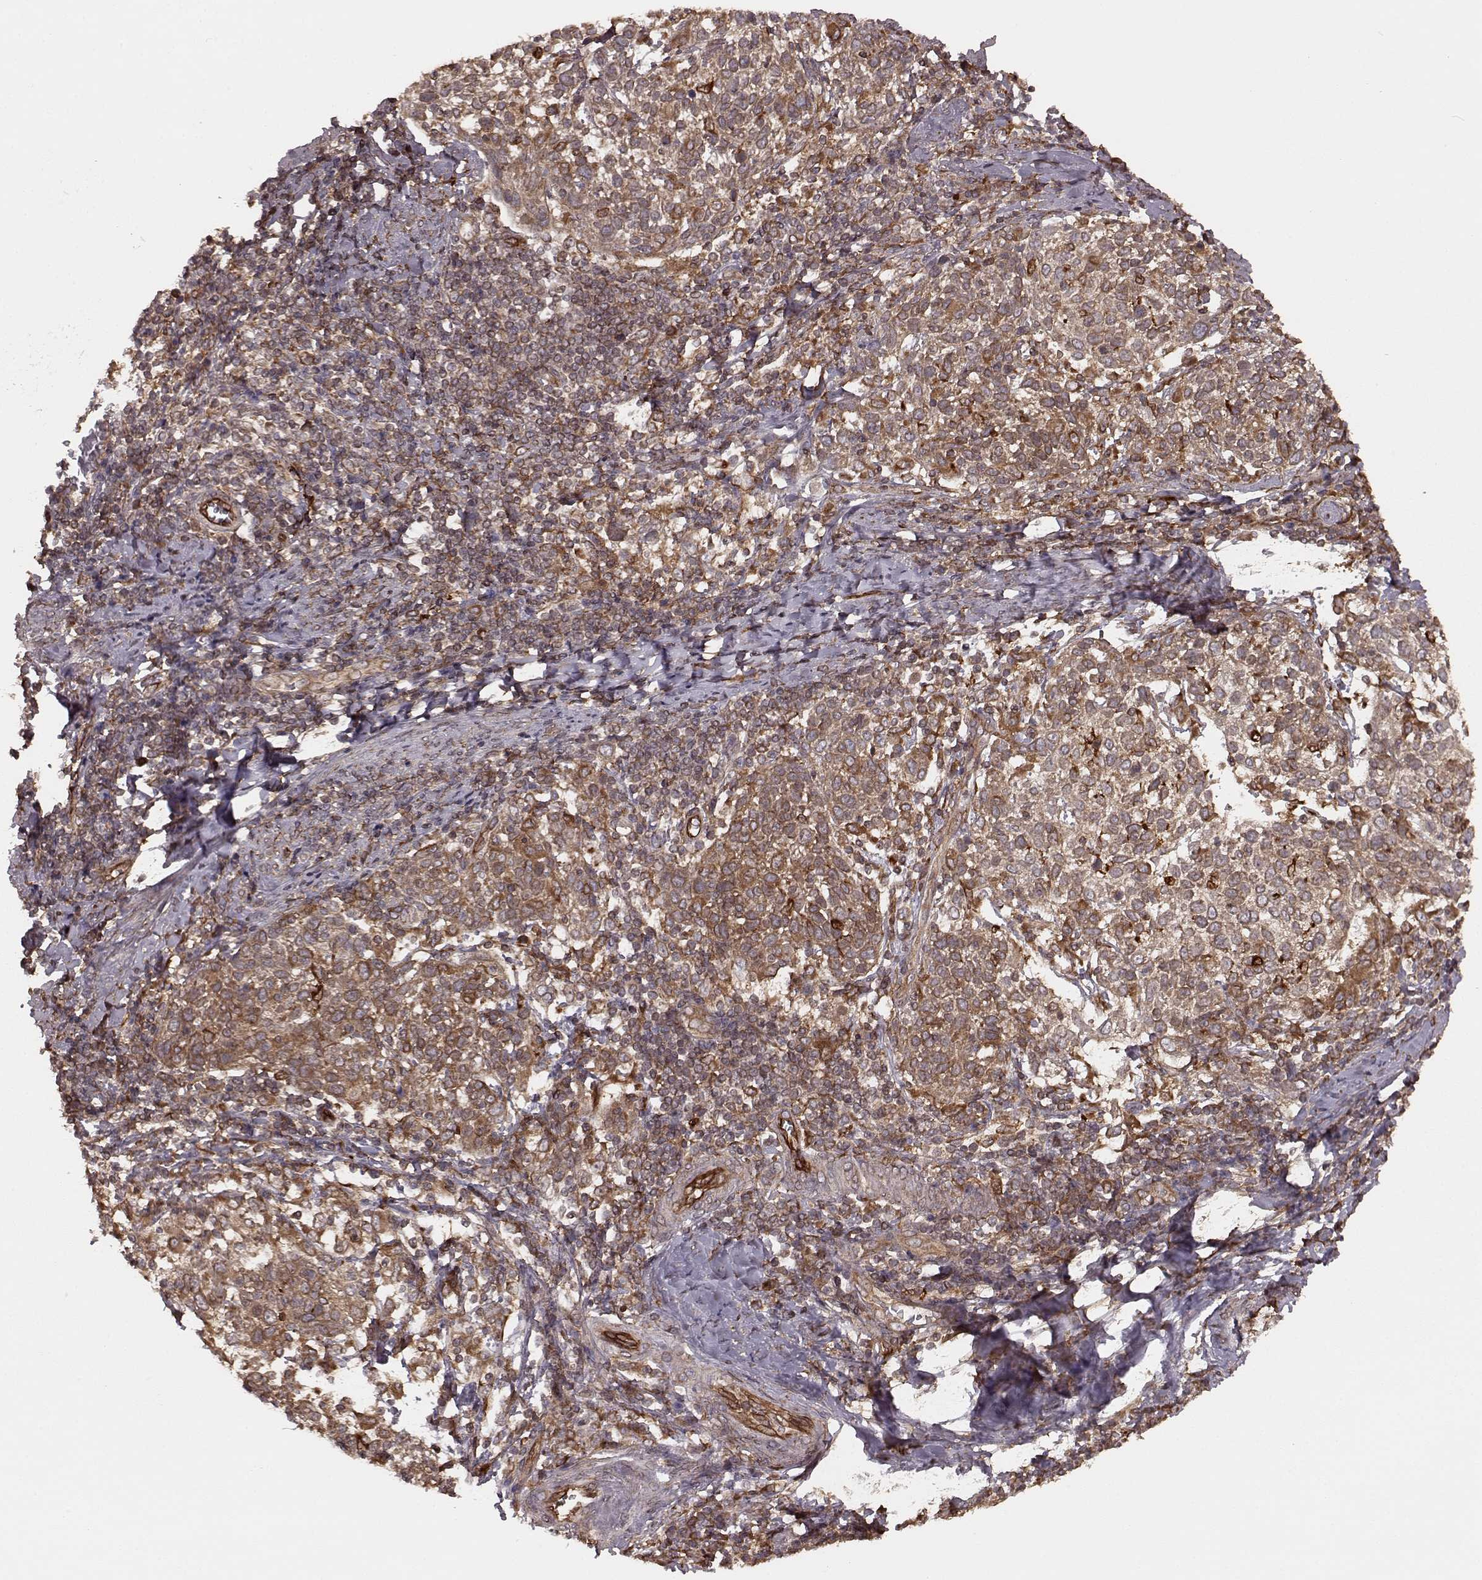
{"staining": {"intensity": "strong", "quantity": ">75%", "location": "cytoplasmic/membranous"}, "tissue": "cervical cancer", "cell_type": "Tumor cells", "image_type": "cancer", "snomed": [{"axis": "morphology", "description": "Squamous cell carcinoma, NOS"}, {"axis": "topography", "description": "Cervix"}], "caption": "Protein analysis of squamous cell carcinoma (cervical) tissue shows strong cytoplasmic/membranous positivity in approximately >75% of tumor cells.", "gene": "AGPAT1", "patient": {"sex": "female", "age": 61}}